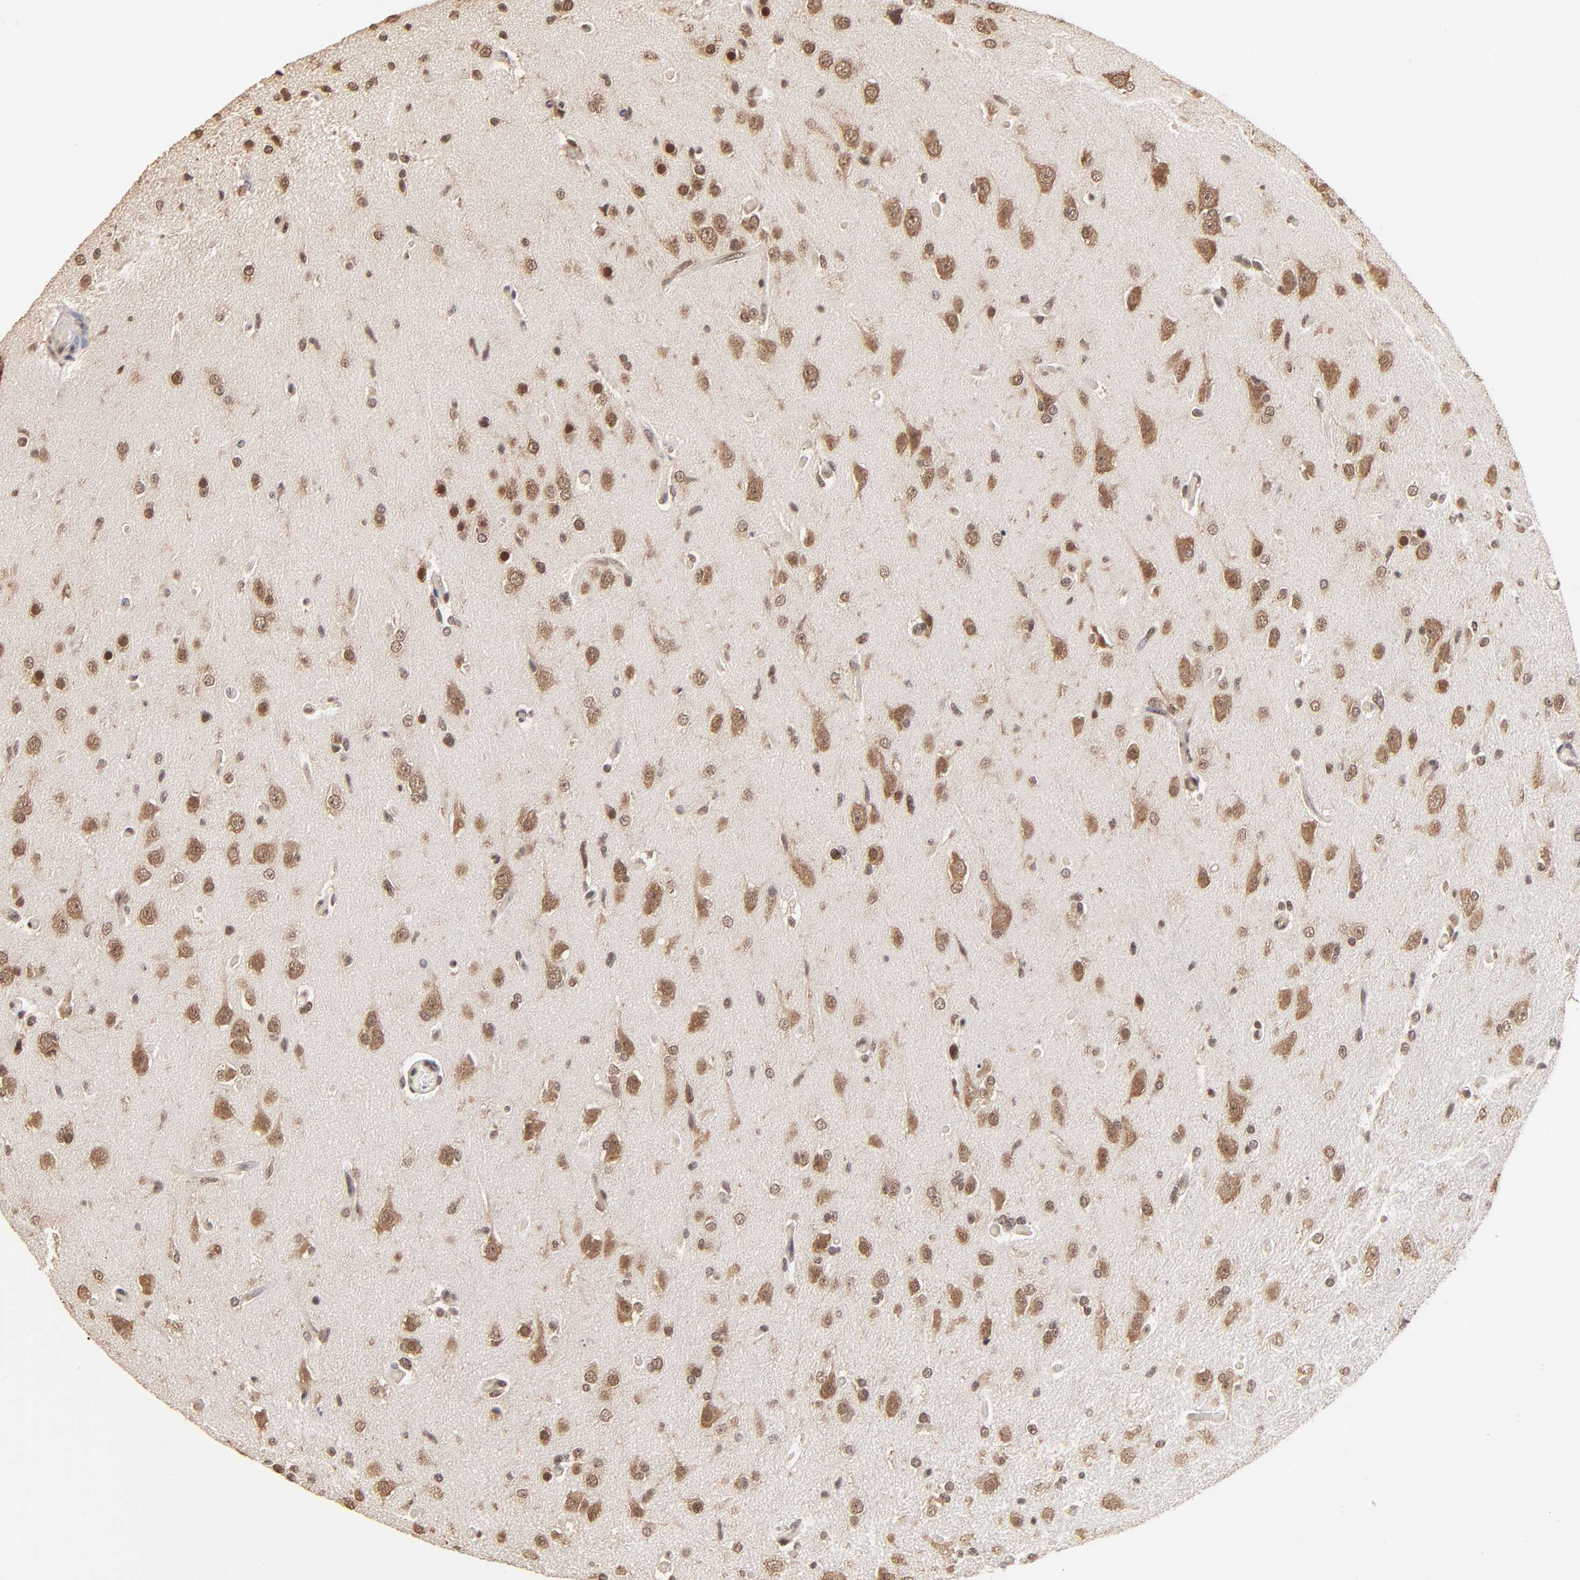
{"staining": {"intensity": "moderate", "quantity": ">75%", "location": "nuclear"}, "tissue": "glioma", "cell_type": "Tumor cells", "image_type": "cancer", "snomed": [{"axis": "morphology", "description": "Glioma, malignant, High grade"}, {"axis": "topography", "description": "Brain"}], "caption": "The immunohistochemical stain shows moderate nuclear staining in tumor cells of glioma tissue. The staining was performed using DAB to visualize the protein expression in brown, while the nuclei were stained in blue with hematoxylin (Magnification: 20x).", "gene": "BRPF1", "patient": {"sex": "male", "age": 33}}